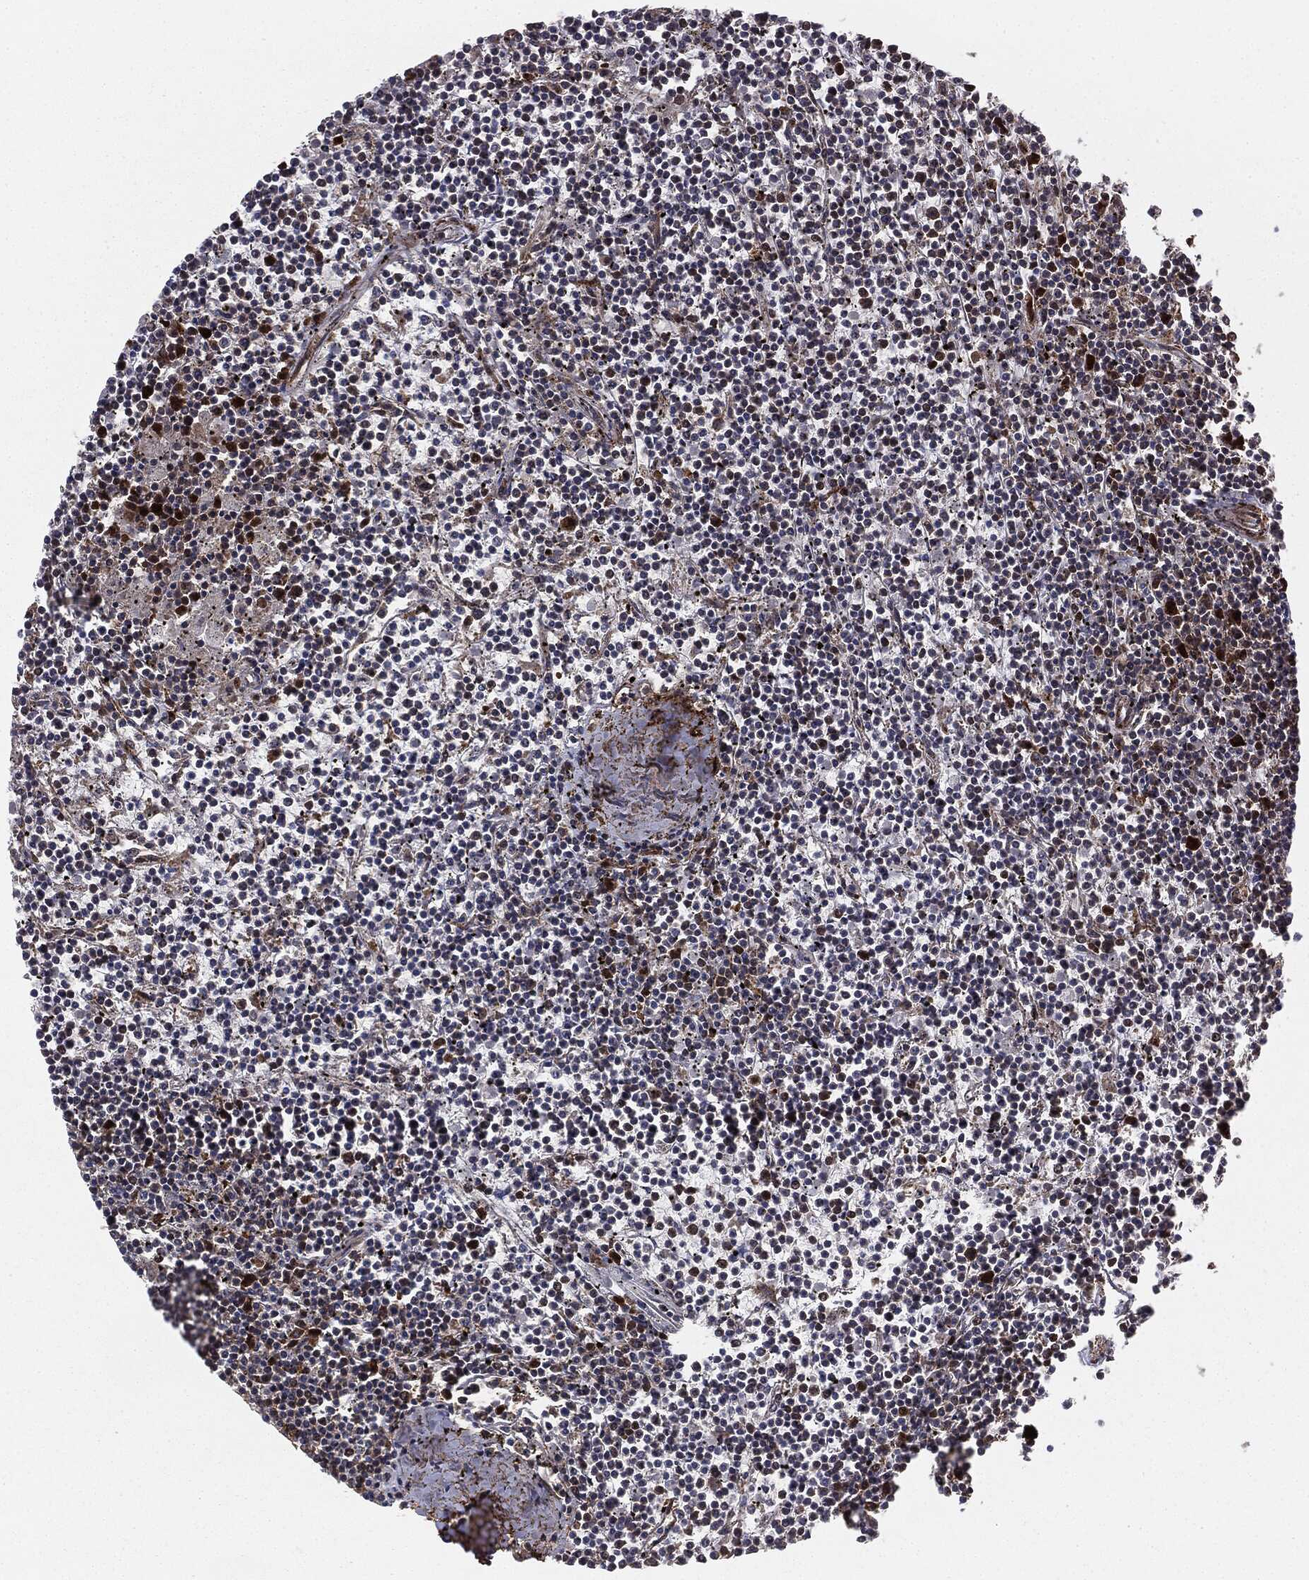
{"staining": {"intensity": "negative", "quantity": "none", "location": "none"}, "tissue": "lymphoma", "cell_type": "Tumor cells", "image_type": "cancer", "snomed": [{"axis": "morphology", "description": "Malignant lymphoma, non-Hodgkin's type, Low grade"}, {"axis": "topography", "description": "Spleen"}], "caption": "Protein analysis of malignant lymphoma, non-Hodgkin's type (low-grade) exhibits no significant staining in tumor cells. (Stains: DAB (3,3'-diaminobenzidine) immunohistochemistry (IHC) with hematoxylin counter stain, Microscopy: brightfield microscopy at high magnification).", "gene": "PTEN", "patient": {"sex": "female", "age": 19}}